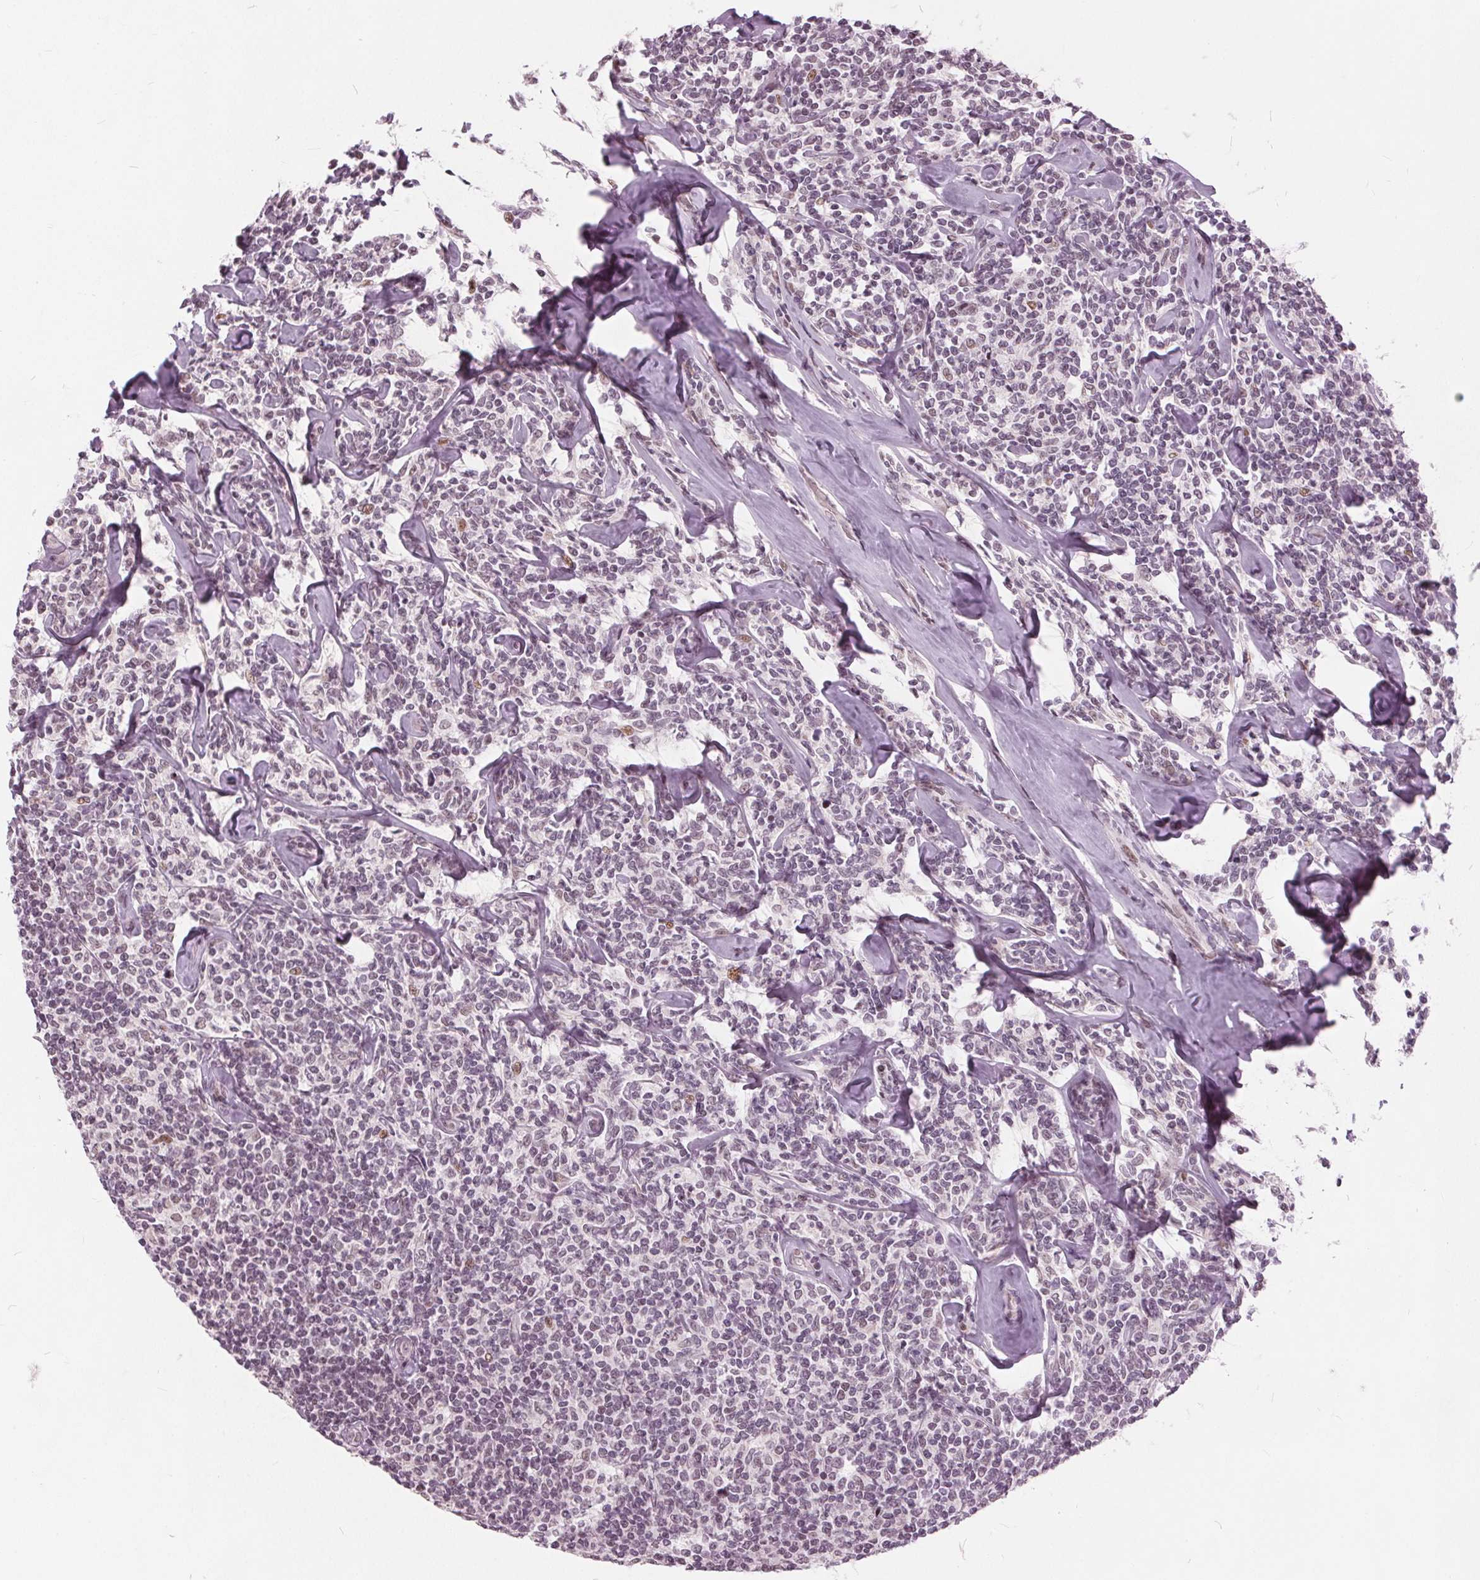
{"staining": {"intensity": "weak", "quantity": "<25%", "location": "nuclear"}, "tissue": "lymphoma", "cell_type": "Tumor cells", "image_type": "cancer", "snomed": [{"axis": "morphology", "description": "Malignant lymphoma, non-Hodgkin's type, Low grade"}, {"axis": "topography", "description": "Lymph node"}], "caption": "This is a histopathology image of immunohistochemistry (IHC) staining of low-grade malignant lymphoma, non-Hodgkin's type, which shows no expression in tumor cells.", "gene": "TTC34", "patient": {"sex": "female", "age": 56}}